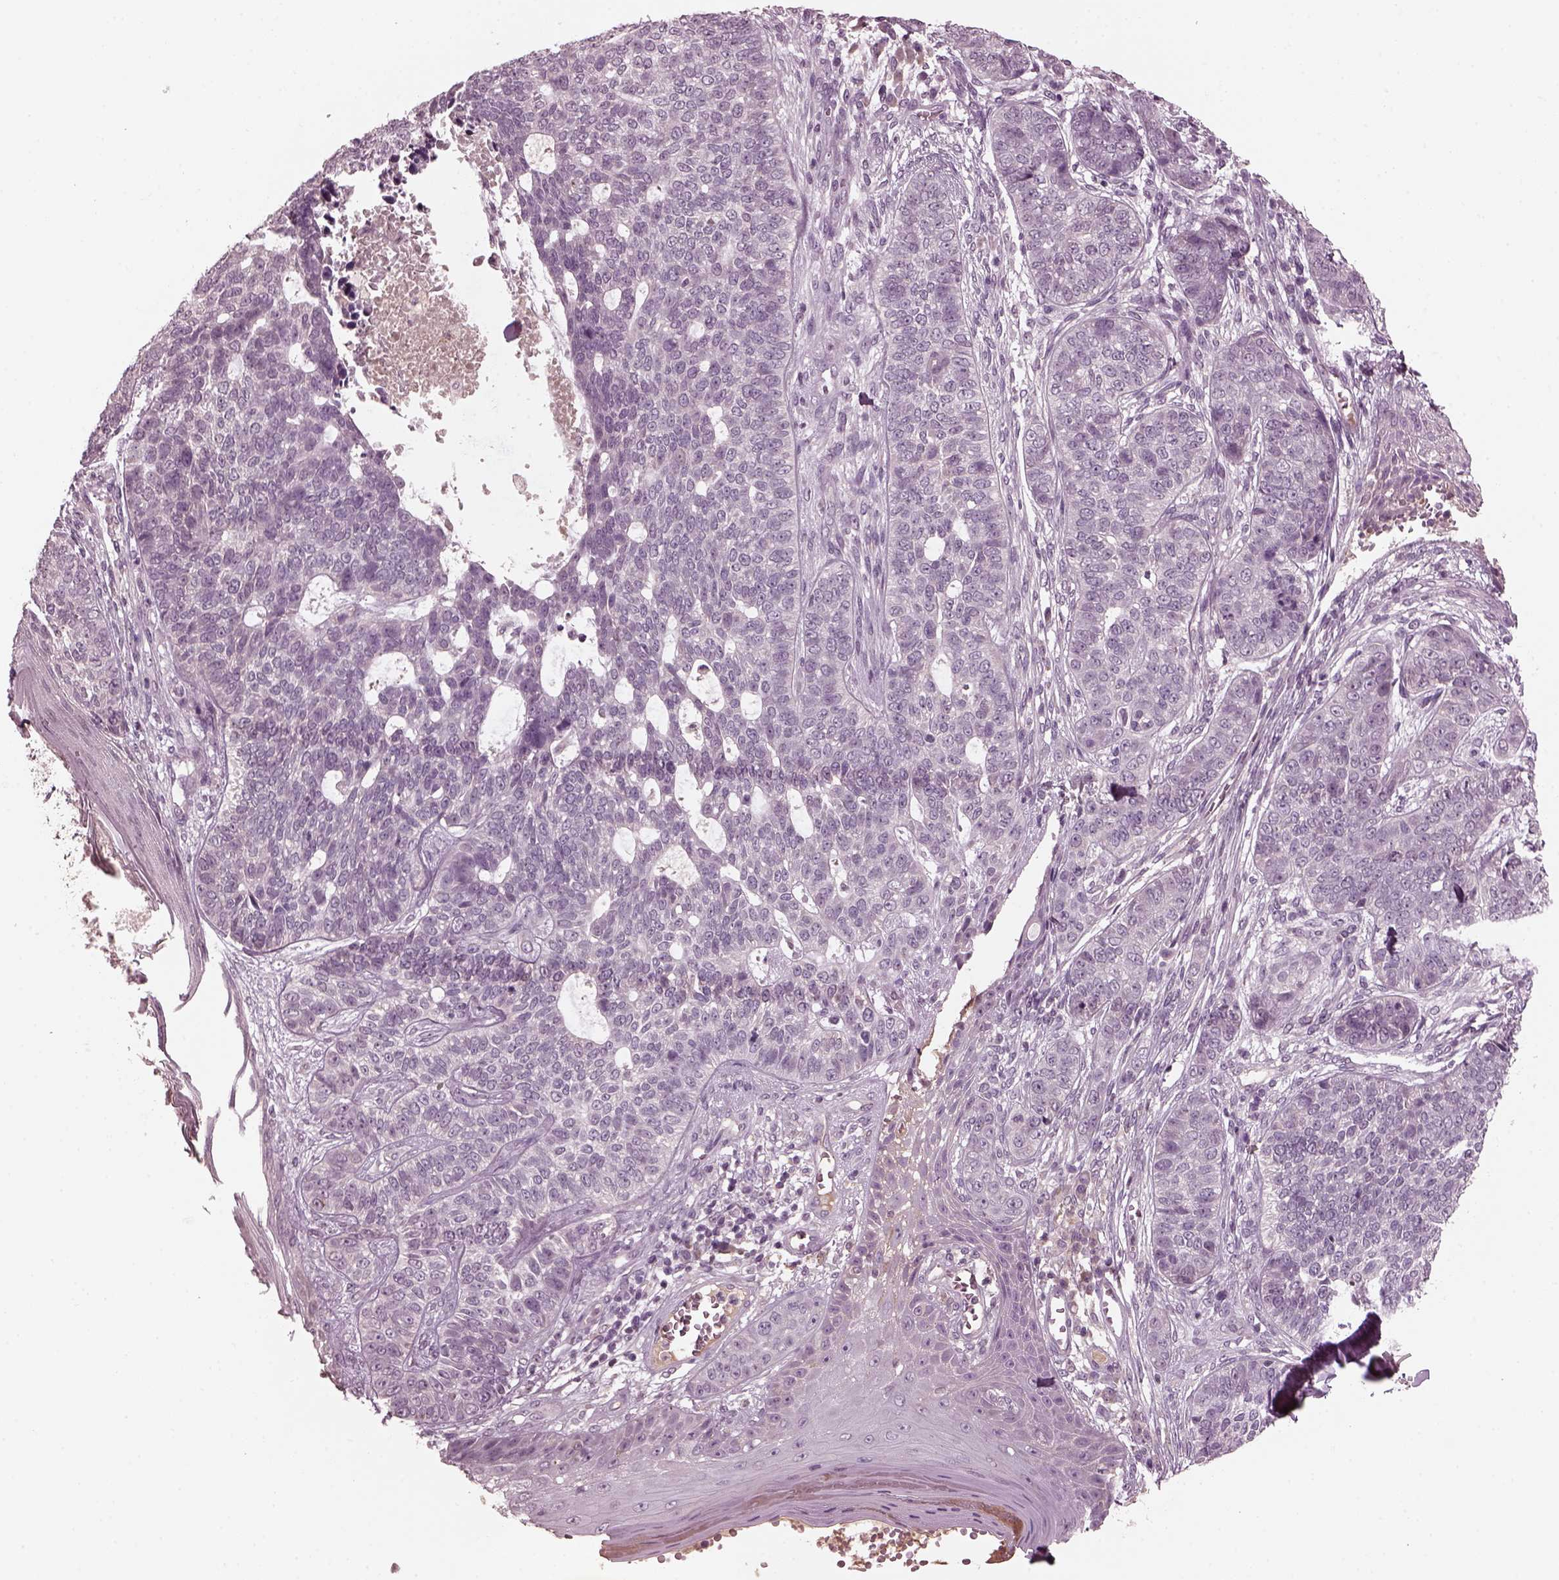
{"staining": {"intensity": "weak", "quantity": "<25%", "location": "cytoplasmic/membranous"}, "tissue": "skin cancer", "cell_type": "Tumor cells", "image_type": "cancer", "snomed": [{"axis": "morphology", "description": "Basal cell carcinoma"}, {"axis": "topography", "description": "Skin"}], "caption": "Tumor cells are negative for brown protein staining in skin basal cell carcinoma.", "gene": "PORCN", "patient": {"sex": "female", "age": 69}}